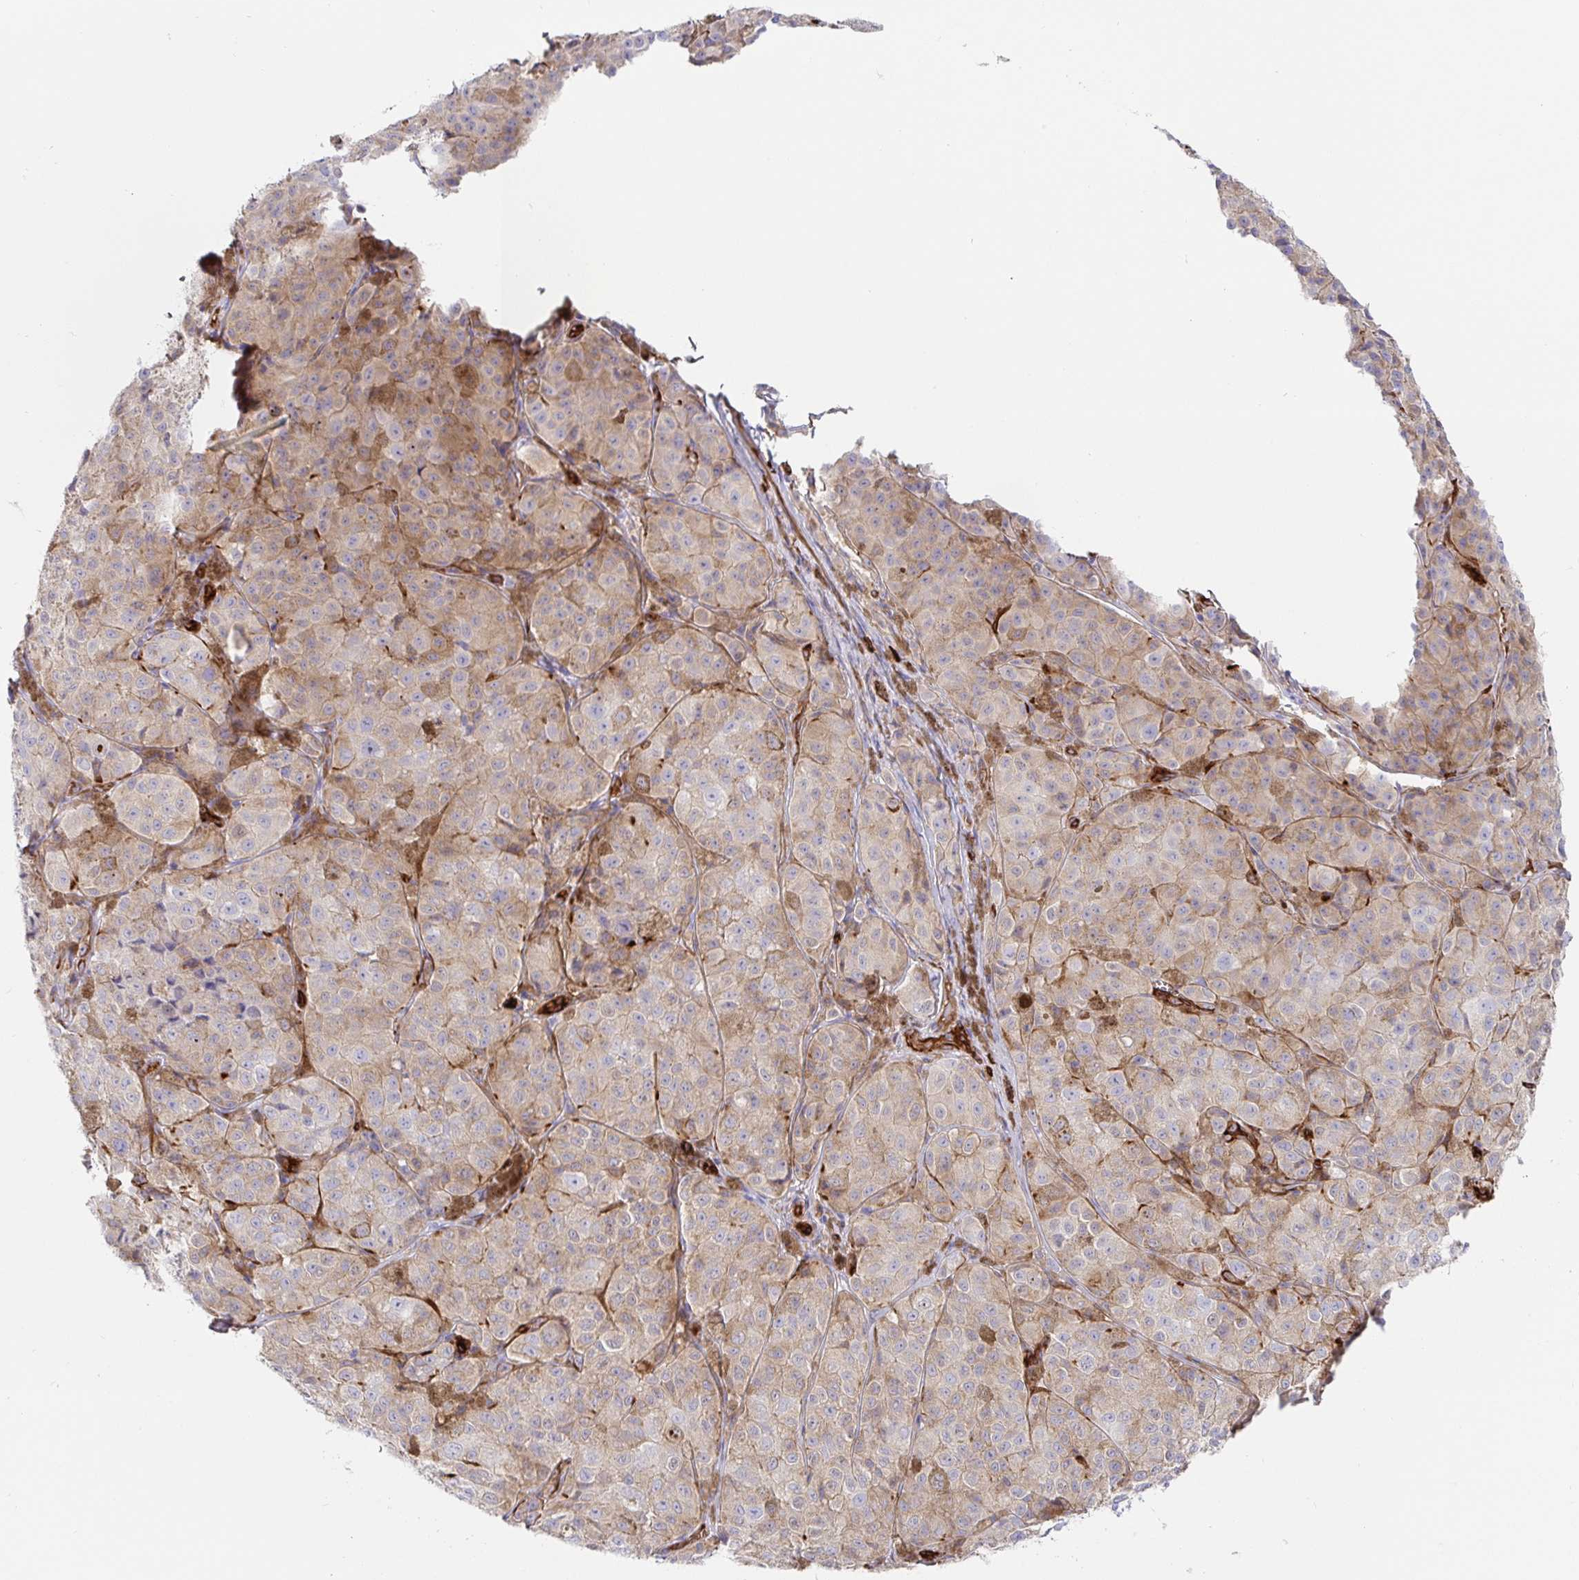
{"staining": {"intensity": "weak", "quantity": "25%-75%", "location": "cytoplasmic/membranous"}, "tissue": "melanoma", "cell_type": "Tumor cells", "image_type": "cancer", "snomed": [{"axis": "morphology", "description": "Malignant melanoma, NOS"}, {"axis": "topography", "description": "Skin"}], "caption": "Brown immunohistochemical staining in melanoma shows weak cytoplasmic/membranous expression in approximately 25%-75% of tumor cells. The staining is performed using DAB (3,3'-diaminobenzidine) brown chromogen to label protein expression. The nuclei are counter-stained blue using hematoxylin.", "gene": "DOCK1", "patient": {"sex": "male", "age": 61}}